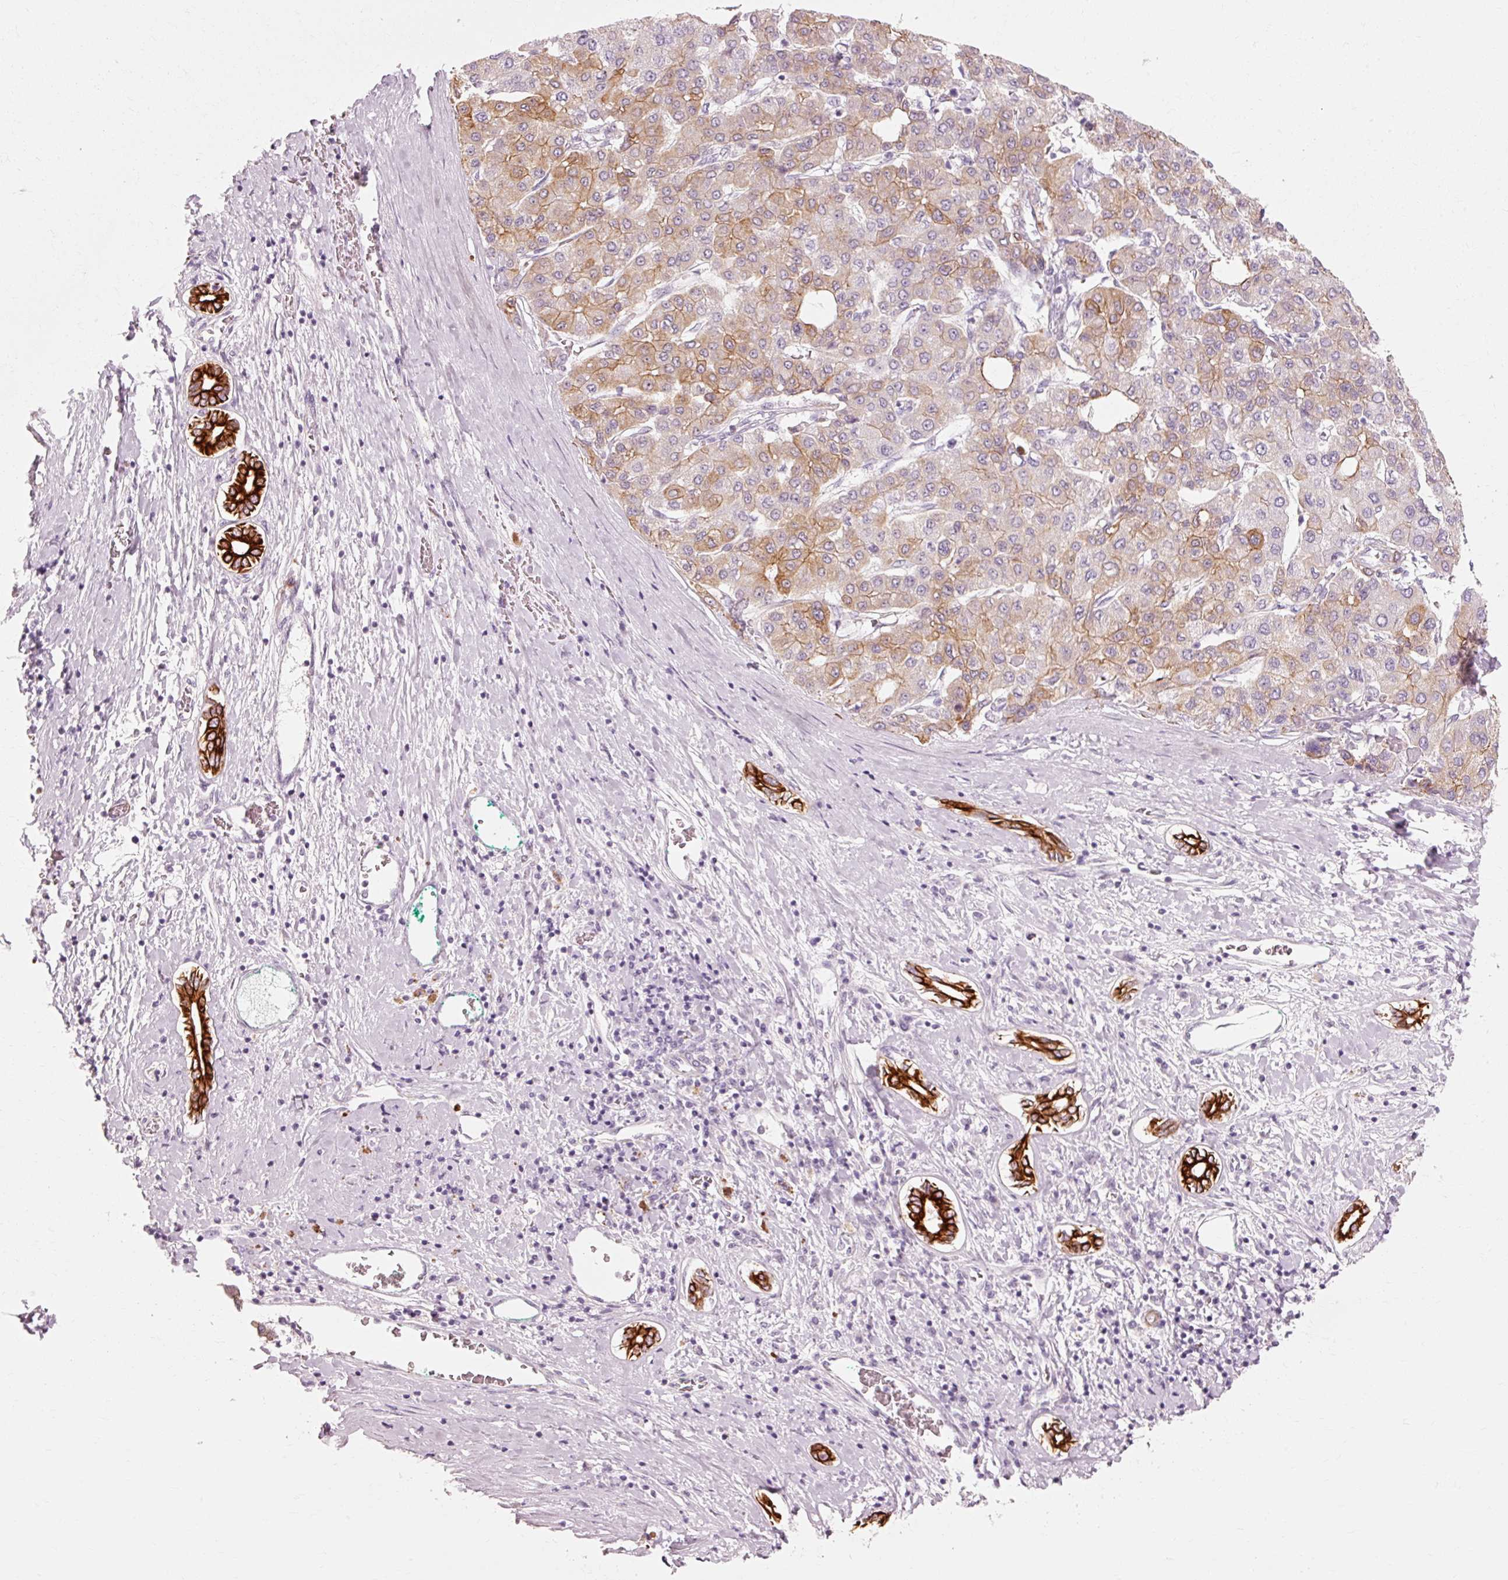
{"staining": {"intensity": "moderate", "quantity": "25%-75%", "location": "cytoplasmic/membranous"}, "tissue": "liver cancer", "cell_type": "Tumor cells", "image_type": "cancer", "snomed": [{"axis": "morphology", "description": "Carcinoma, Hepatocellular, NOS"}, {"axis": "topography", "description": "Liver"}], "caption": "IHC histopathology image of neoplastic tissue: human liver hepatocellular carcinoma stained using immunohistochemistry exhibits medium levels of moderate protein expression localized specifically in the cytoplasmic/membranous of tumor cells, appearing as a cytoplasmic/membranous brown color.", "gene": "TRIM73", "patient": {"sex": "male", "age": 65}}